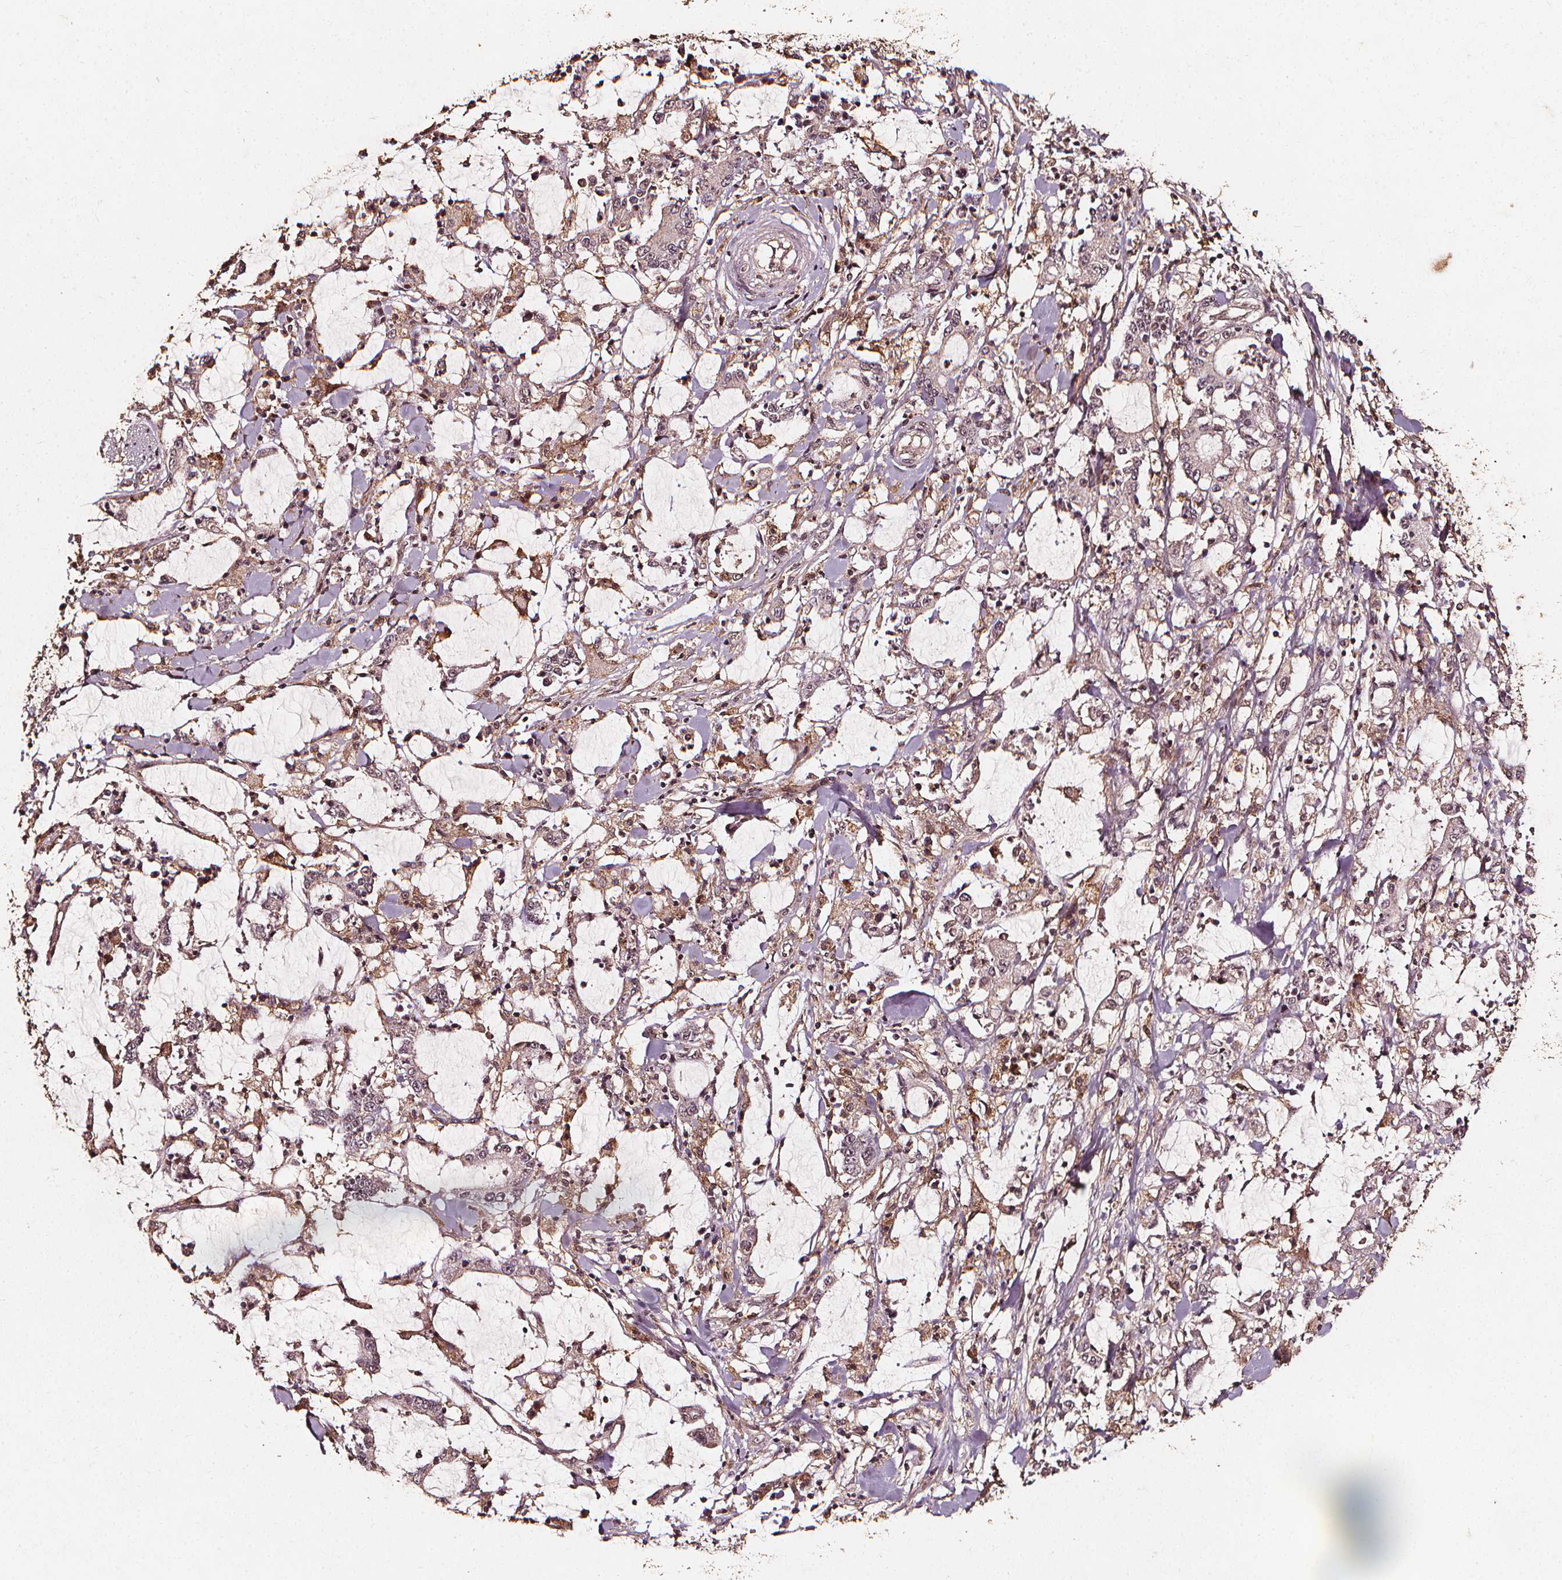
{"staining": {"intensity": "moderate", "quantity": "25%-75%", "location": "cytoplasmic/membranous"}, "tissue": "stomach cancer", "cell_type": "Tumor cells", "image_type": "cancer", "snomed": [{"axis": "morphology", "description": "Adenocarcinoma, NOS"}, {"axis": "topography", "description": "Stomach, upper"}], "caption": "The histopathology image exhibits a brown stain indicating the presence of a protein in the cytoplasmic/membranous of tumor cells in stomach adenocarcinoma.", "gene": "ABCA1", "patient": {"sex": "male", "age": 68}}